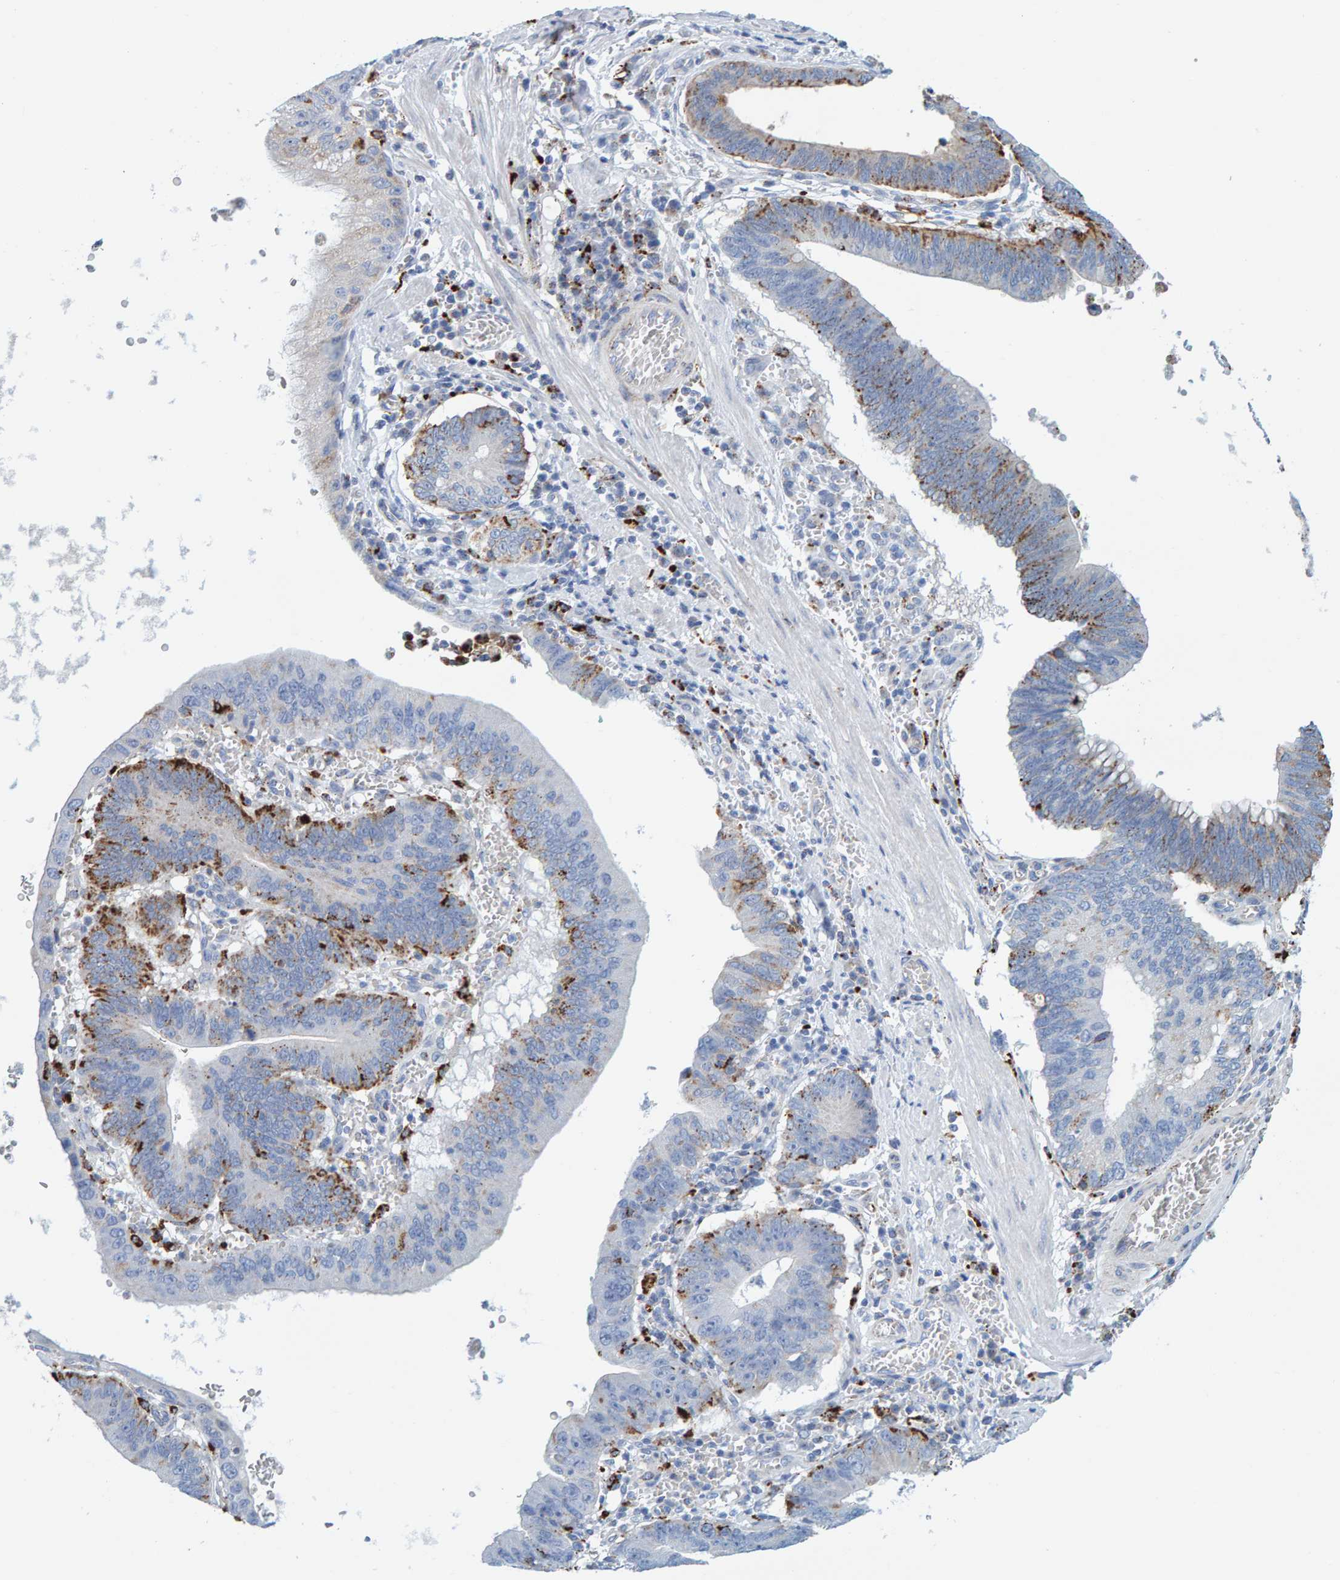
{"staining": {"intensity": "moderate", "quantity": "<25%", "location": "cytoplasmic/membranous"}, "tissue": "stomach cancer", "cell_type": "Tumor cells", "image_type": "cancer", "snomed": [{"axis": "morphology", "description": "Adenocarcinoma, NOS"}, {"axis": "topography", "description": "Stomach"}, {"axis": "topography", "description": "Gastric cardia"}], "caption": "Immunohistochemical staining of human stomach cancer (adenocarcinoma) reveals low levels of moderate cytoplasmic/membranous staining in about <25% of tumor cells. The staining was performed using DAB to visualize the protein expression in brown, while the nuclei were stained in blue with hematoxylin (Magnification: 20x).", "gene": "BIN3", "patient": {"sex": "male", "age": 59}}